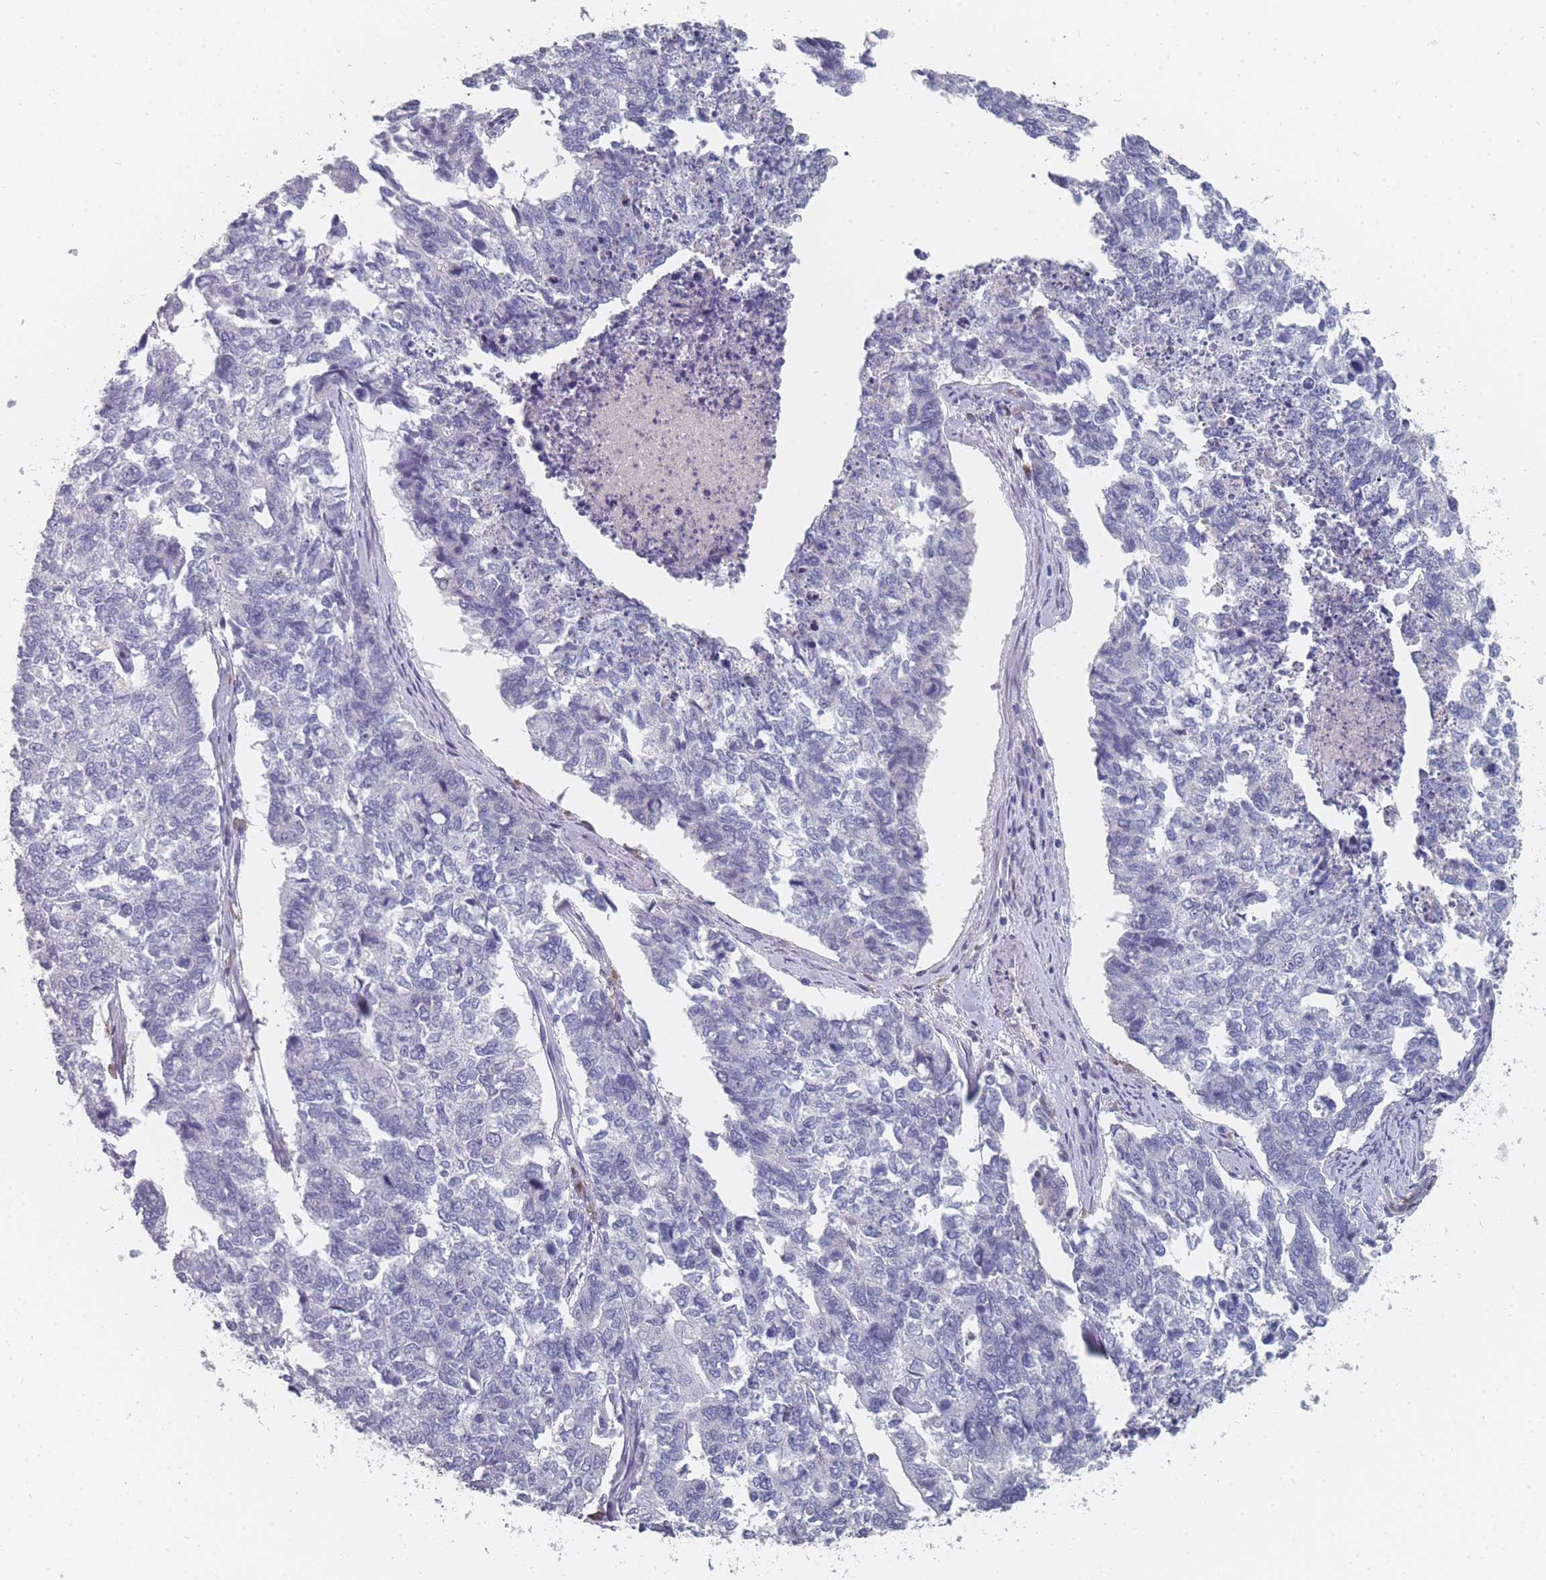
{"staining": {"intensity": "negative", "quantity": "none", "location": "none"}, "tissue": "cervical cancer", "cell_type": "Tumor cells", "image_type": "cancer", "snomed": [{"axis": "morphology", "description": "Squamous cell carcinoma, NOS"}, {"axis": "topography", "description": "Cervix"}], "caption": "Histopathology image shows no significant protein staining in tumor cells of cervical squamous cell carcinoma.", "gene": "SLC35E4", "patient": {"sex": "female", "age": 63}}